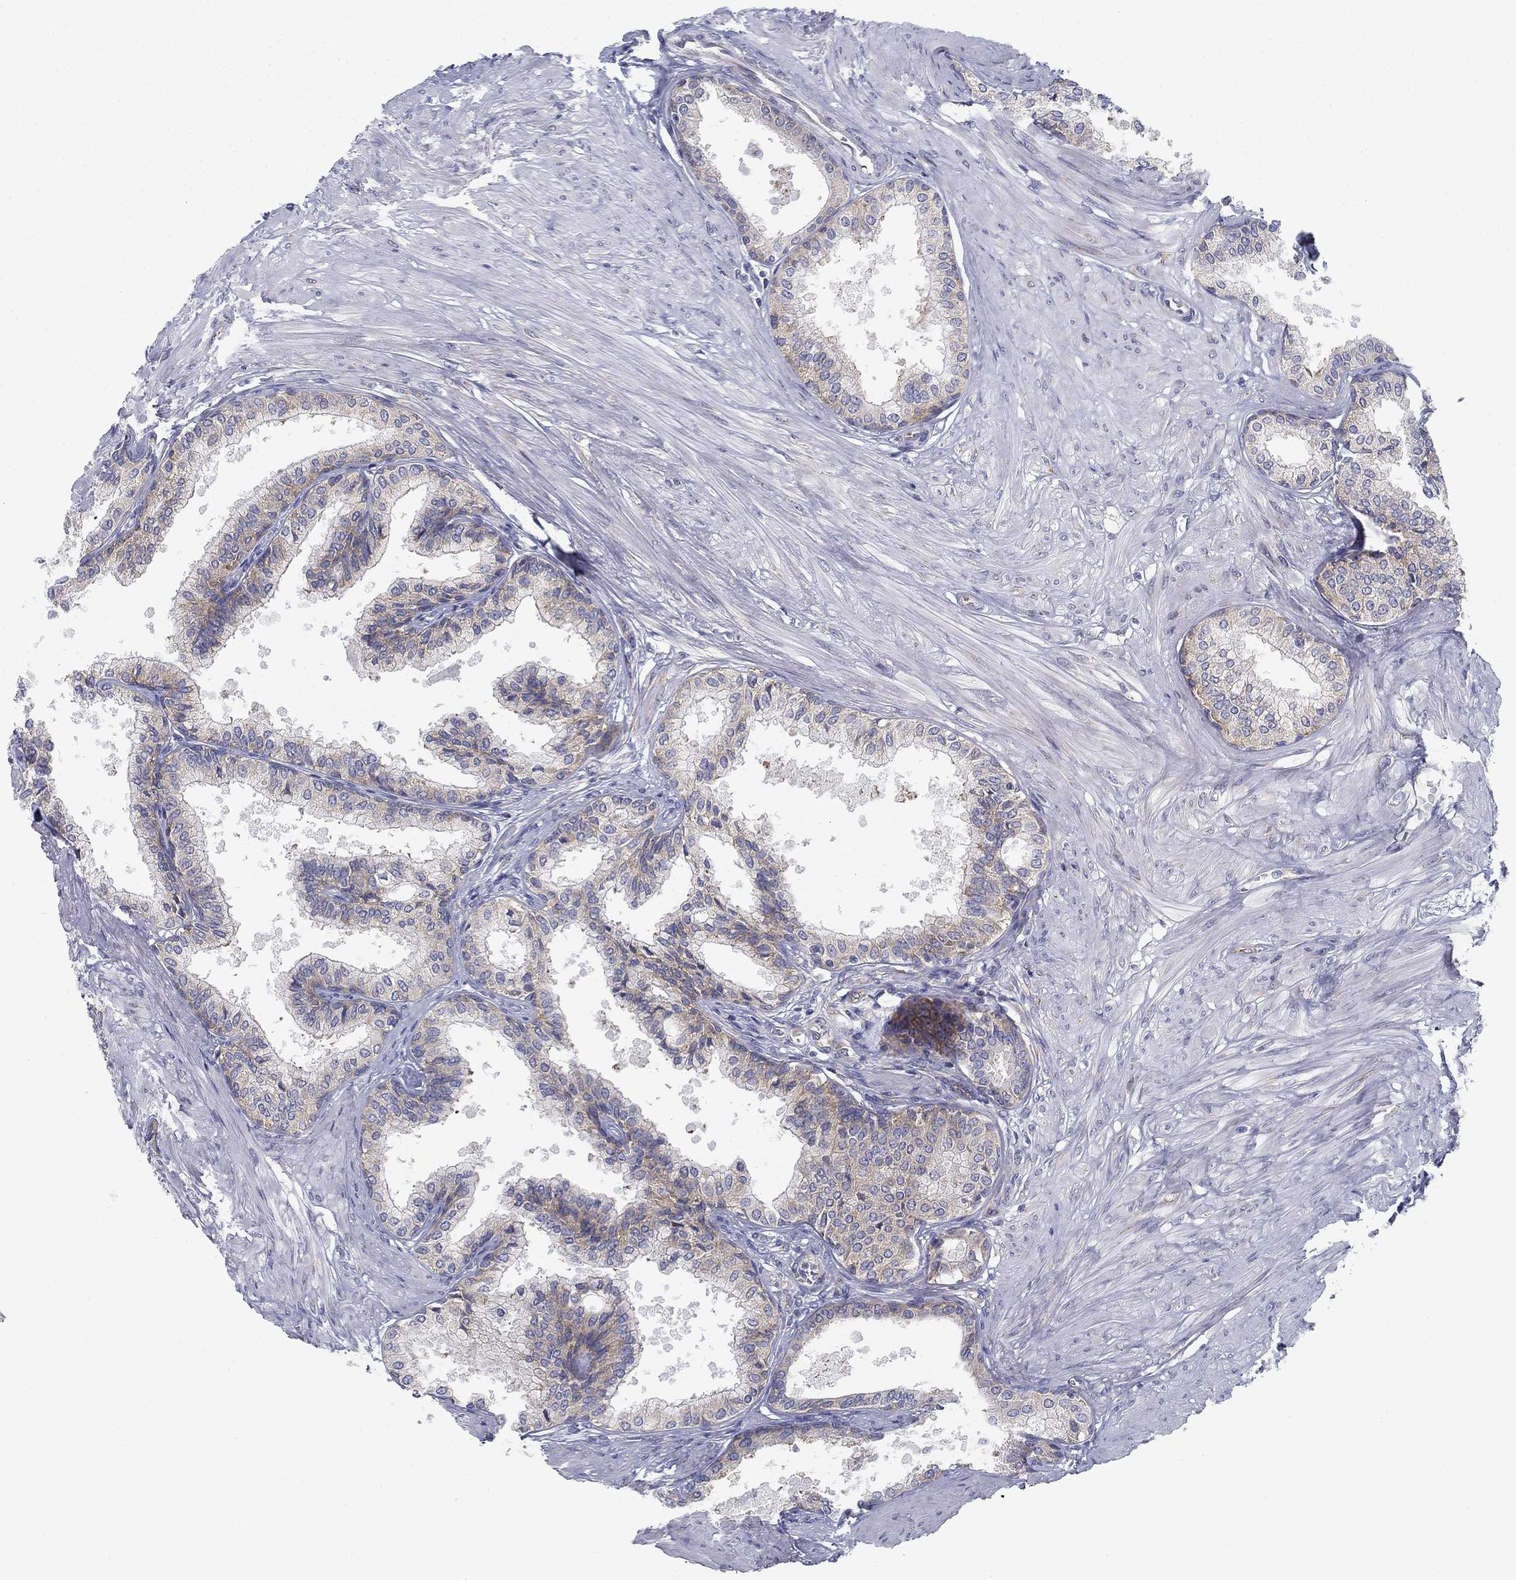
{"staining": {"intensity": "moderate", "quantity": "25%-75%", "location": "cytoplasmic/membranous"}, "tissue": "prostate", "cell_type": "Glandular cells", "image_type": "normal", "snomed": [{"axis": "morphology", "description": "Normal tissue, NOS"}, {"axis": "topography", "description": "Prostate"}], "caption": "Brown immunohistochemical staining in normal human prostate exhibits moderate cytoplasmic/membranous positivity in about 25%-75% of glandular cells.", "gene": "FXR1", "patient": {"sex": "male", "age": 63}}